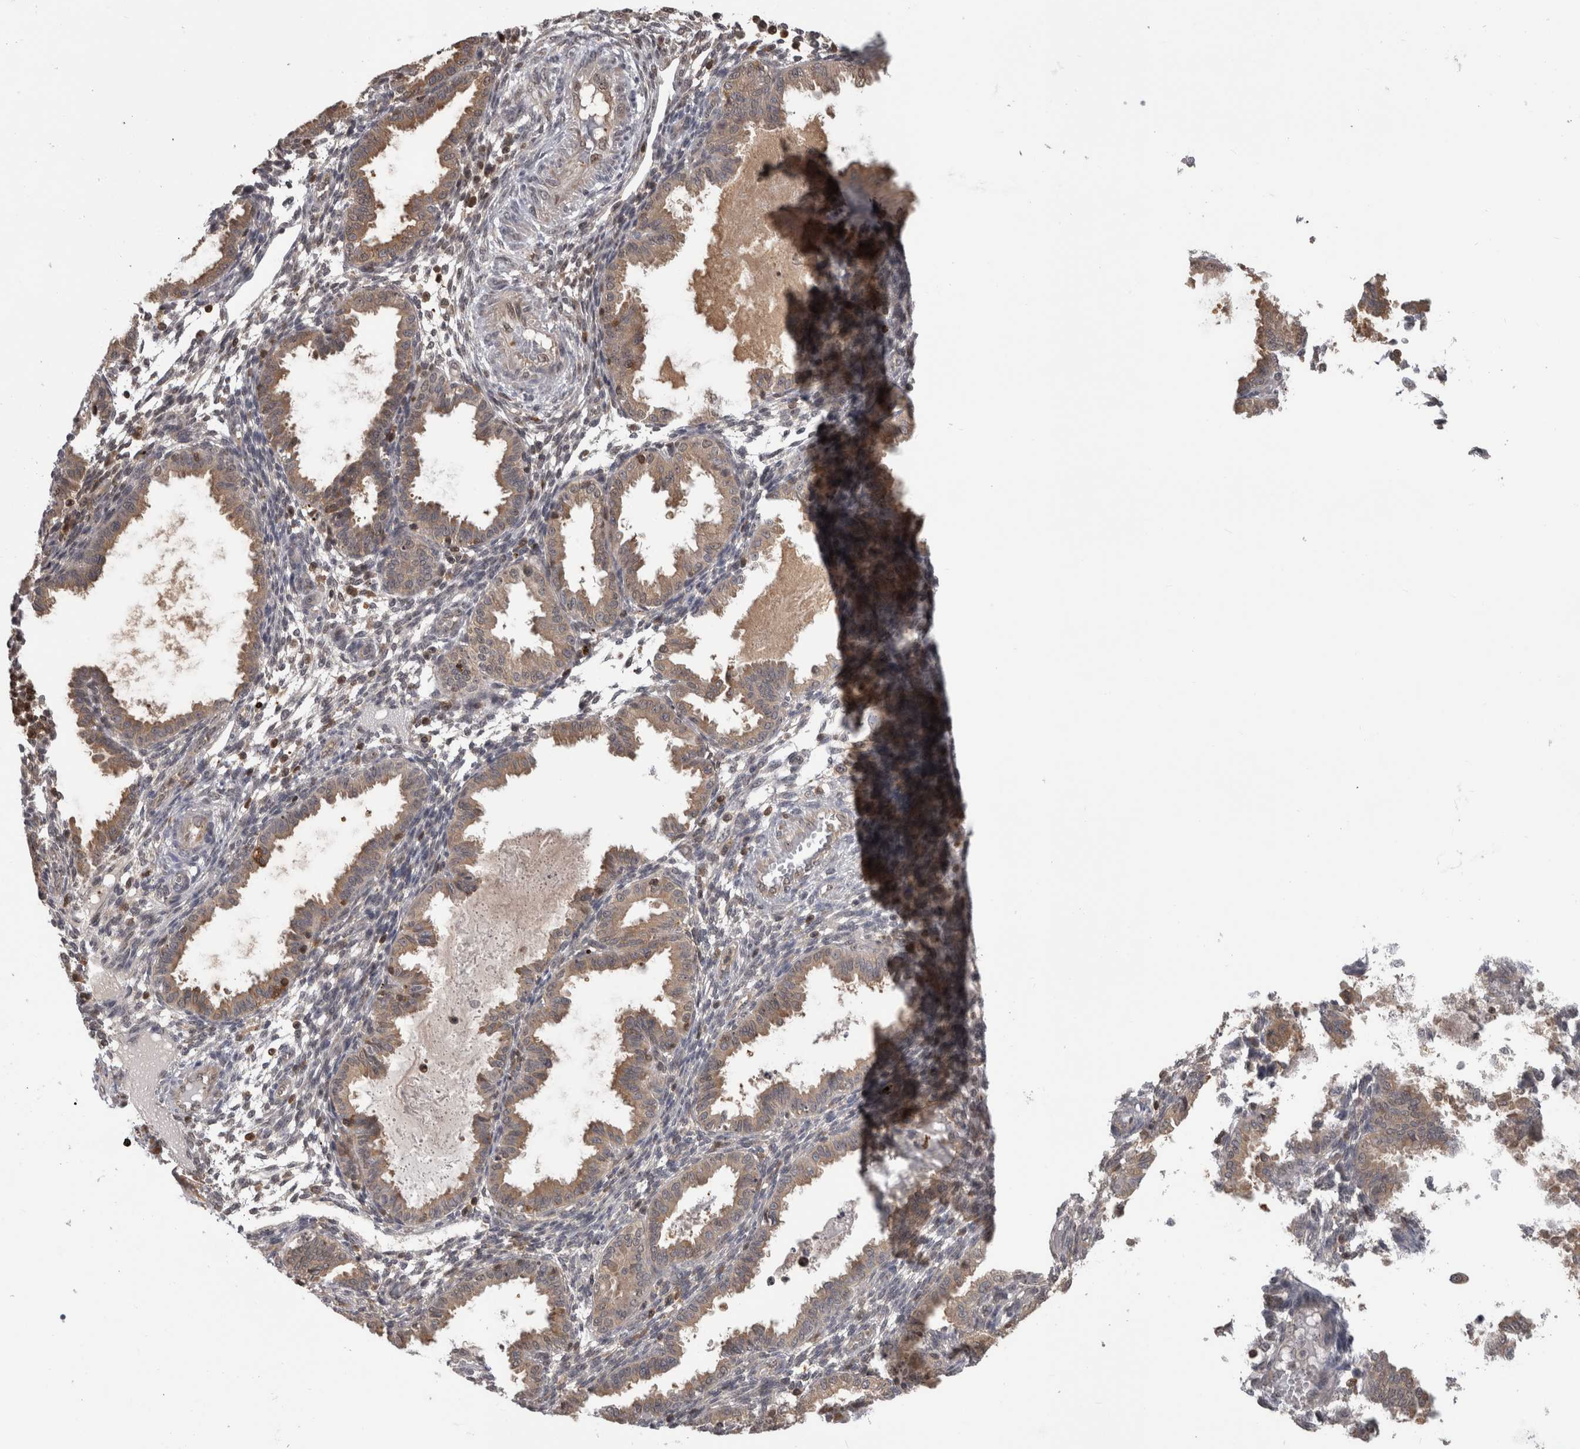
{"staining": {"intensity": "moderate", "quantity": "<25%", "location": "nuclear"}, "tissue": "endometrium", "cell_type": "Cells in endometrial stroma", "image_type": "normal", "snomed": [{"axis": "morphology", "description": "Normal tissue, NOS"}, {"axis": "topography", "description": "Endometrium"}], "caption": "Immunohistochemical staining of benign endometrium reveals <25% levels of moderate nuclear protein expression in approximately <25% of cells in endometrial stroma.", "gene": "TDRD7", "patient": {"sex": "female", "age": 33}}